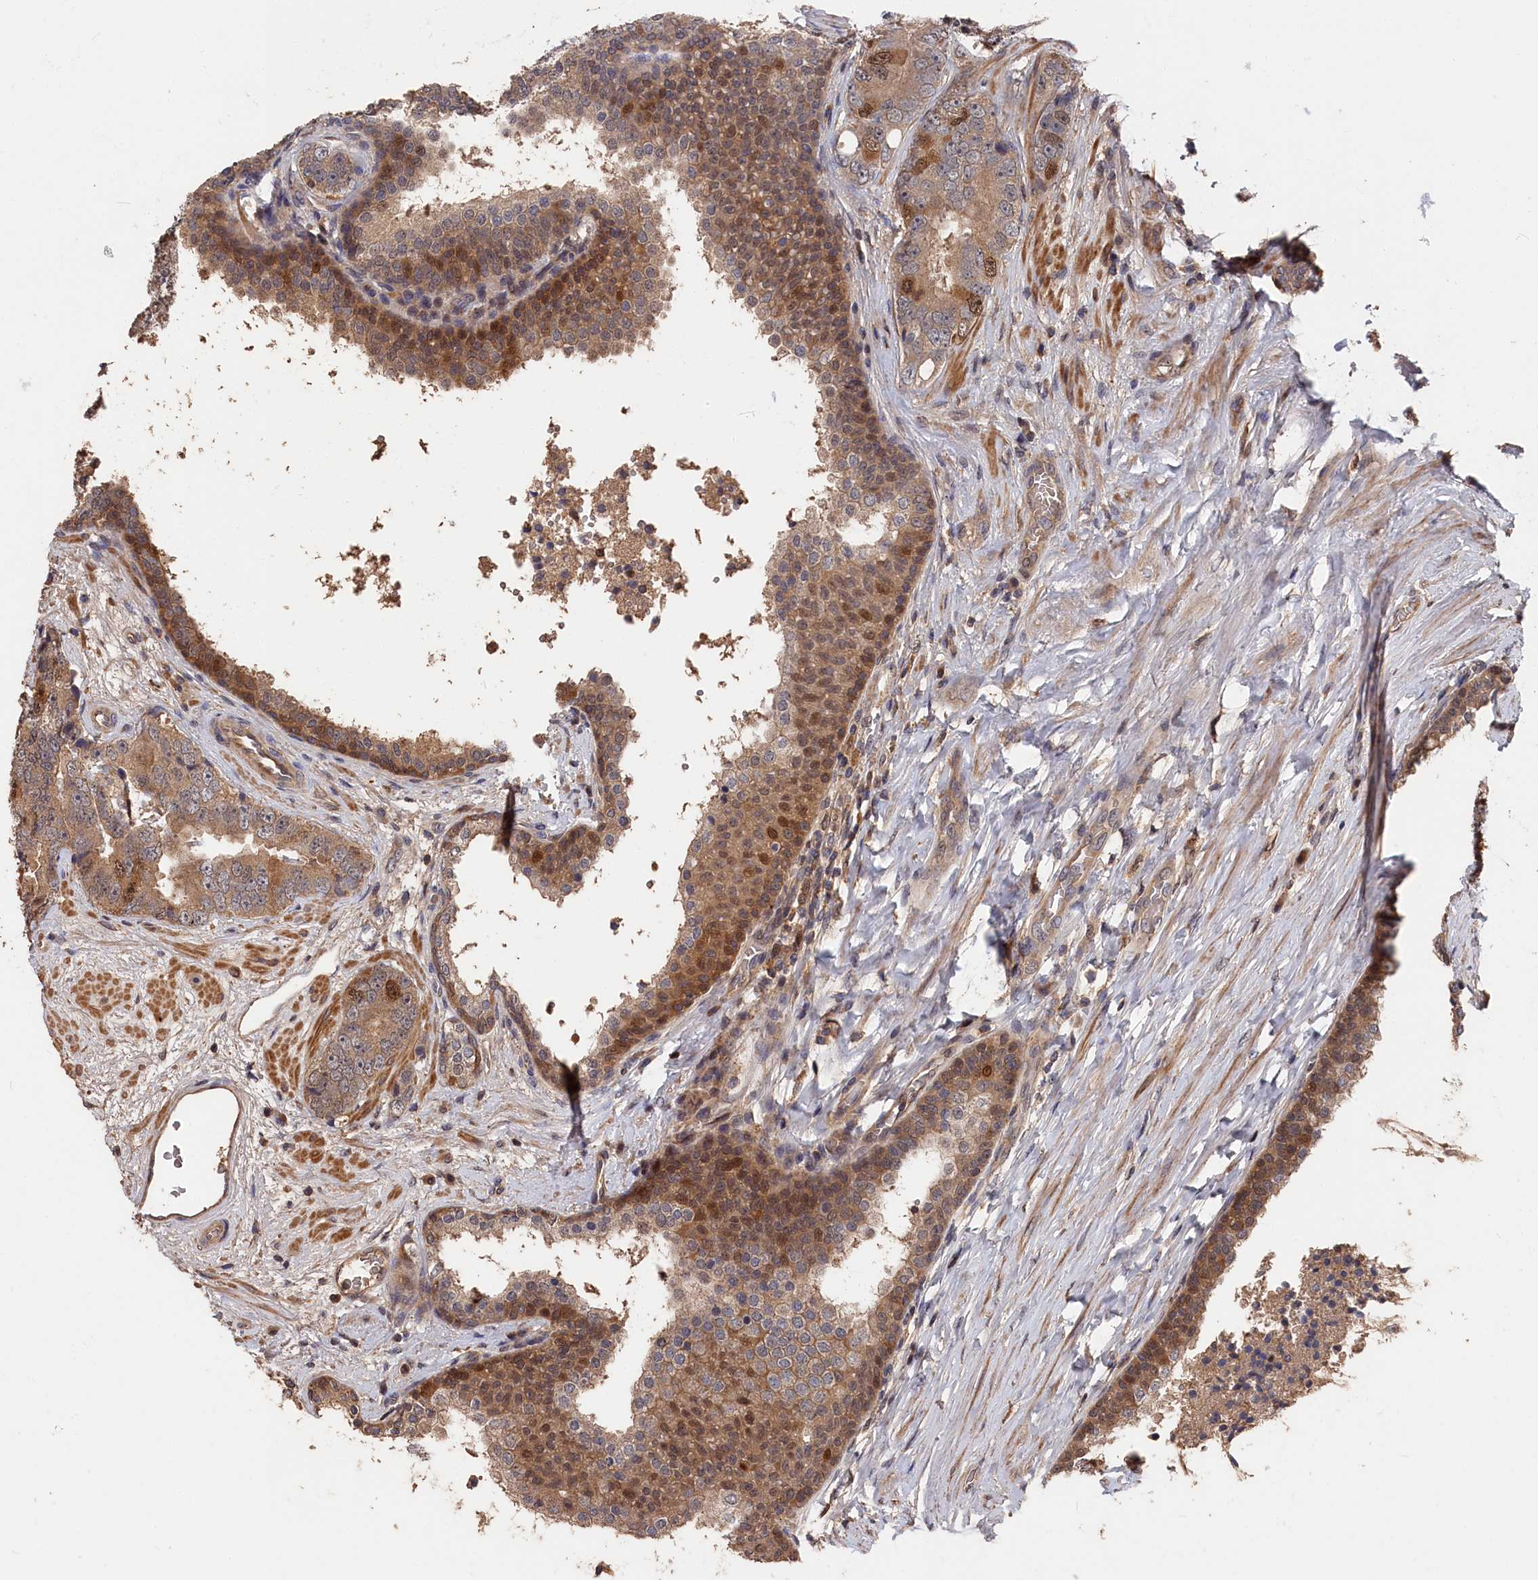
{"staining": {"intensity": "weak", "quantity": ">75%", "location": "cytoplasmic/membranous"}, "tissue": "prostate cancer", "cell_type": "Tumor cells", "image_type": "cancer", "snomed": [{"axis": "morphology", "description": "Adenocarcinoma, High grade"}, {"axis": "topography", "description": "Prostate"}], "caption": "Brown immunohistochemical staining in prostate high-grade adenocarcinoma exhibits weak cytoplasmic/membranous expression in about >75% of tumor cells. Ihc stains the protein in brown and the nuclei are stained blue.", "gene": "RMI2", "patient": {"sex": "male", "age": 56}}